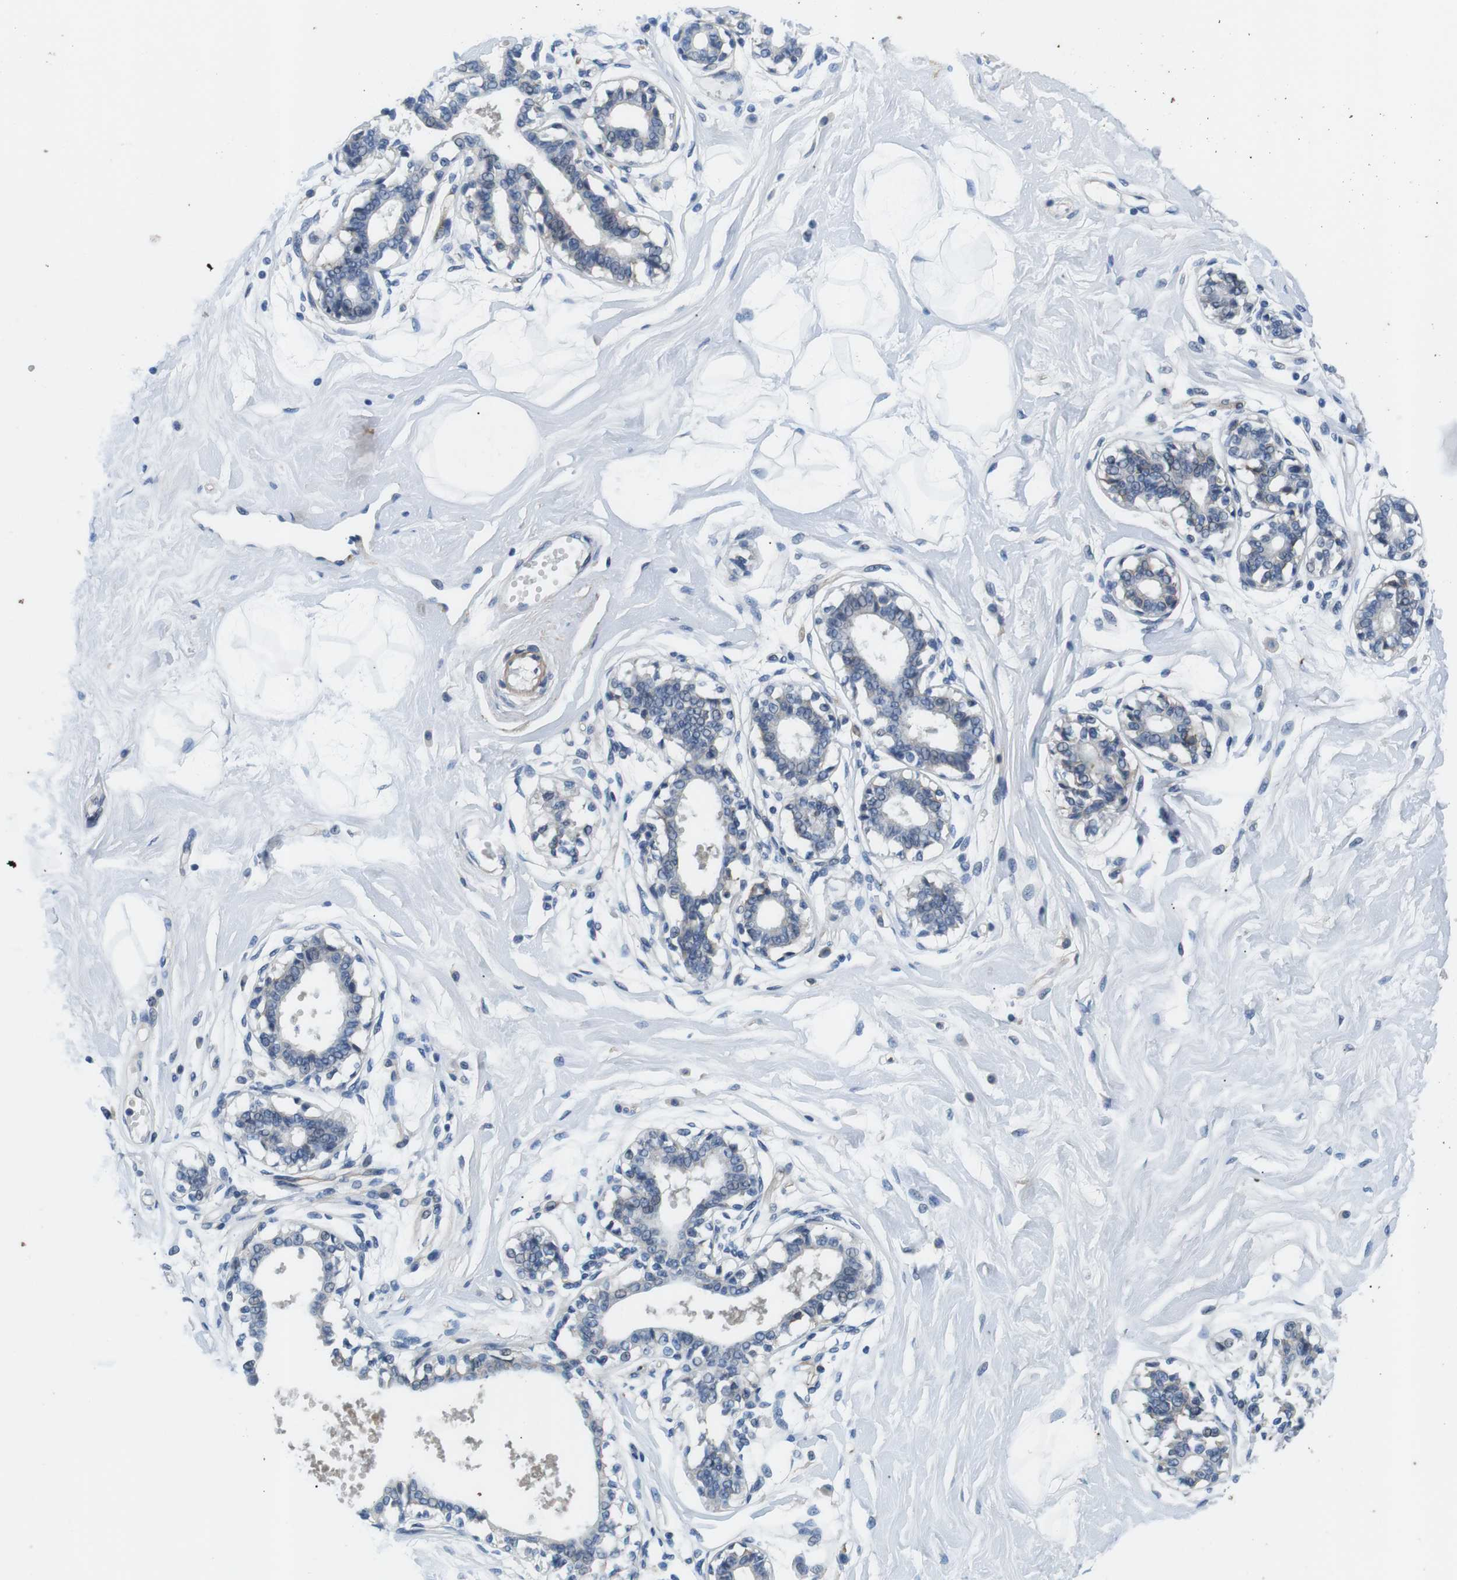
{"staining": {"intensity": "negative", "quantity": "none", "location": "none"}, "tissue": "breast", "cell_type": "Adipocytes", "image_type": "normal", "snomed": [{"axis": "morphology", "description": "Normal tissue, NOS"}, {"axis": "topography", "description": "Breast"}], "caption": "Protein analysis of benign breast reveals no significant expression in adipocytes.", "gene": "SLC30A1", "patient": {"sex": "female", "age": 45}}